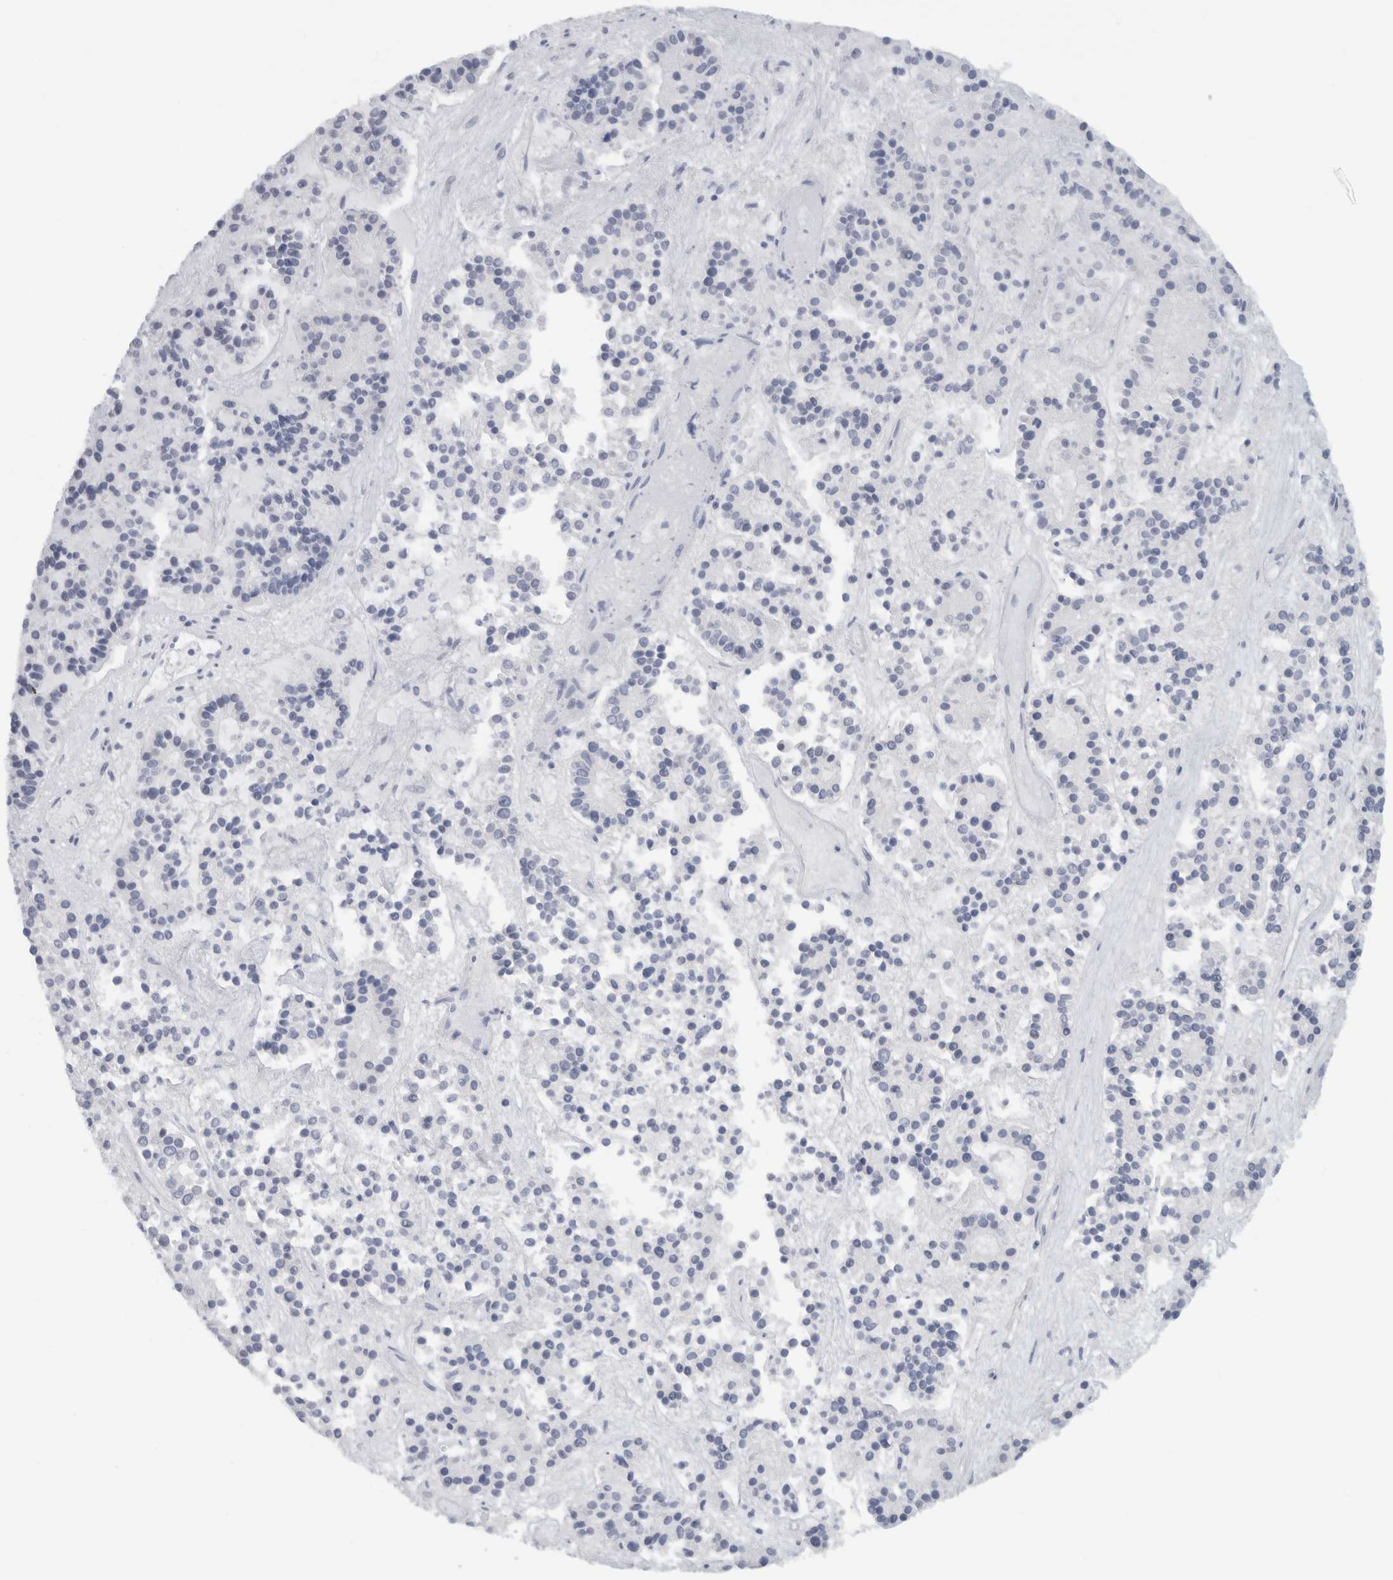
{"staining": {"intensity": "negative", "quantity": "none", "location": "none"}, "tissue": "pancreatic cancer", "cell_type": "Tumor cells", "image_type": "cancer", "snomed": [{"axis": "morphology", "description": "Adenocarcinoma, NOS"}, {"axis": "topography", "description": "Pancreas"}], "caption": "Immunohistochemistry photomicrograph of neoplastic tissue: pancreatic cancer (adenocarcinoma) stained with DAB reveals no significant protein expression in tumor cells.", "gene": "FMR1NB", "patient": {"sex": "male", "age": 50}}